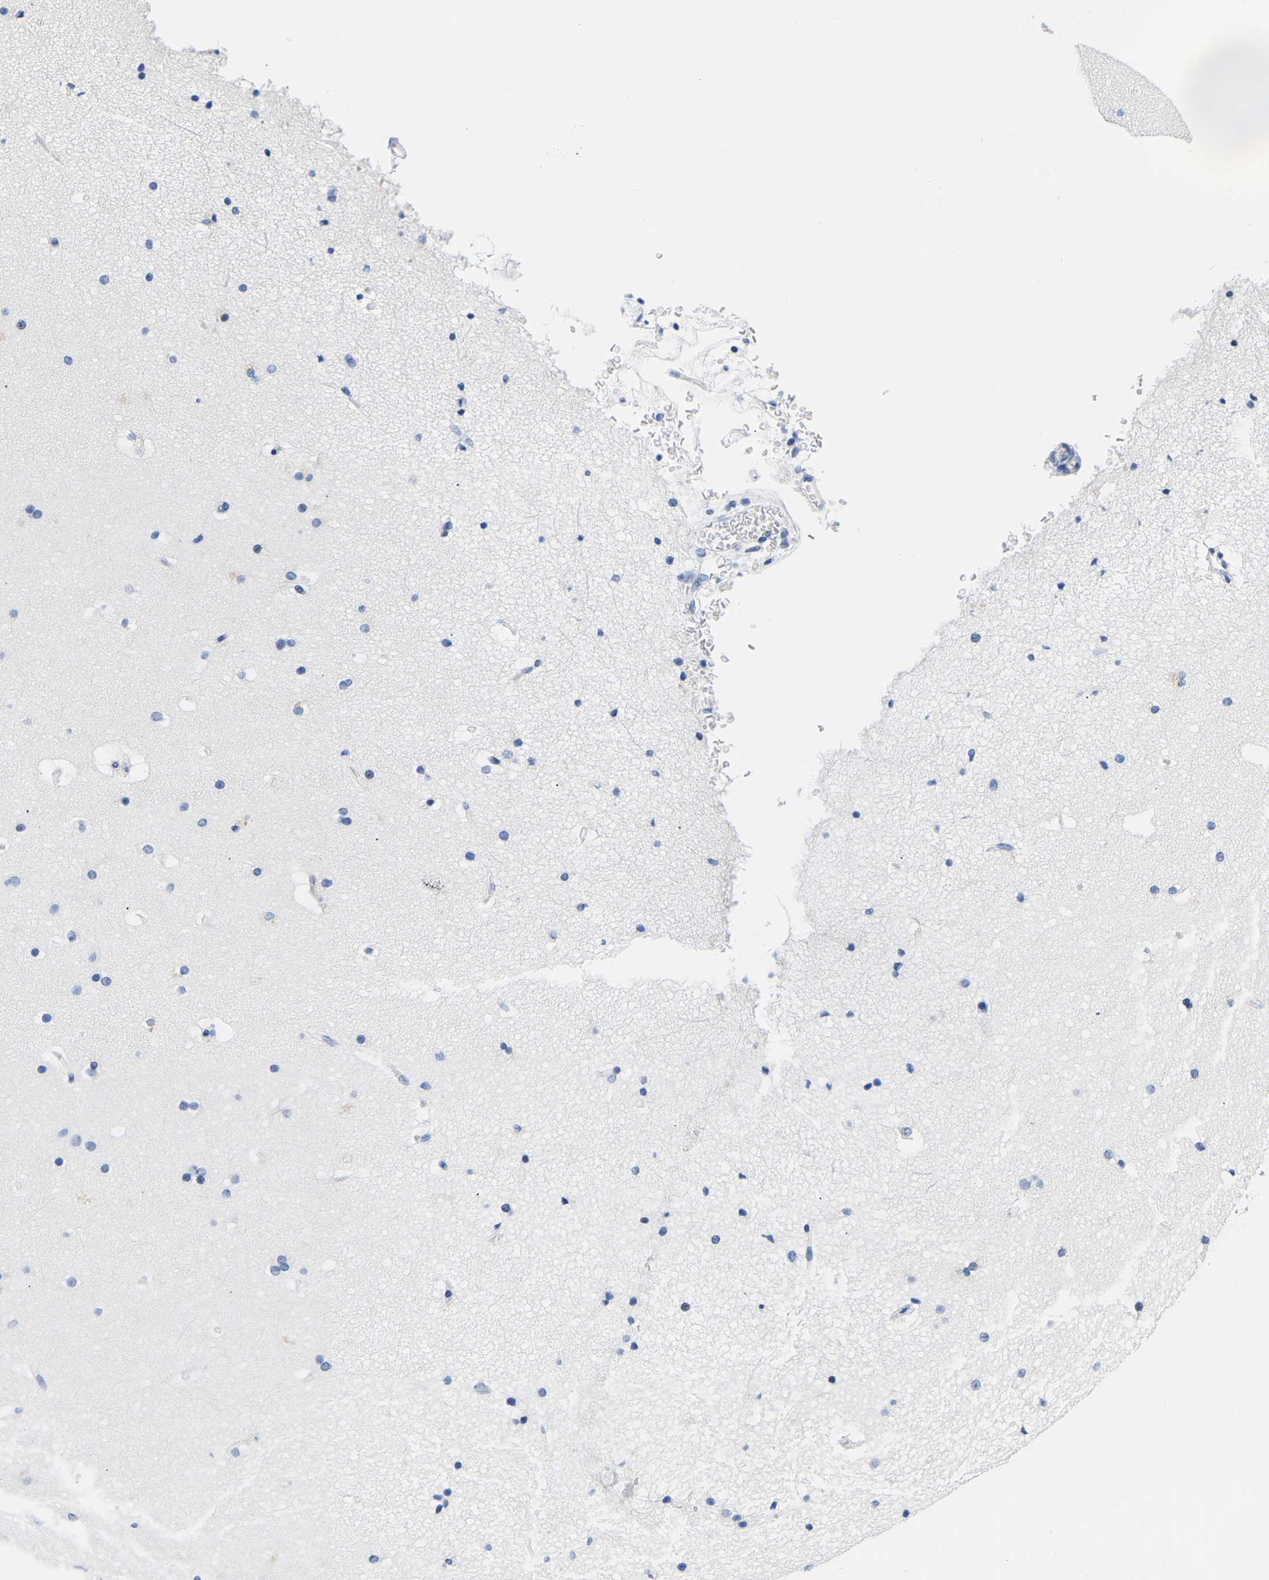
{"staining": {"intensity": "negative", "quantity": "none", "location": "none"}, "tissue": "cerebral cortex", "cell_type": "Endothelial cells", "image_type": "normal", "snomed": [{"axis": "morphology", "description": "Normal tissue, NOS"}, {"axis": "topography", "description": "Cerebral cortex"}], "caption": "Immunohistochemistry (IHC) image of normal cerebral cortex: human cerebral cortex stained with DAB (3,3'-diaminobenzidine) displays no significant protein staining in endothelial cells.", "gene": "UPK3A", "patient": {"sex": "male", "age": 57}}